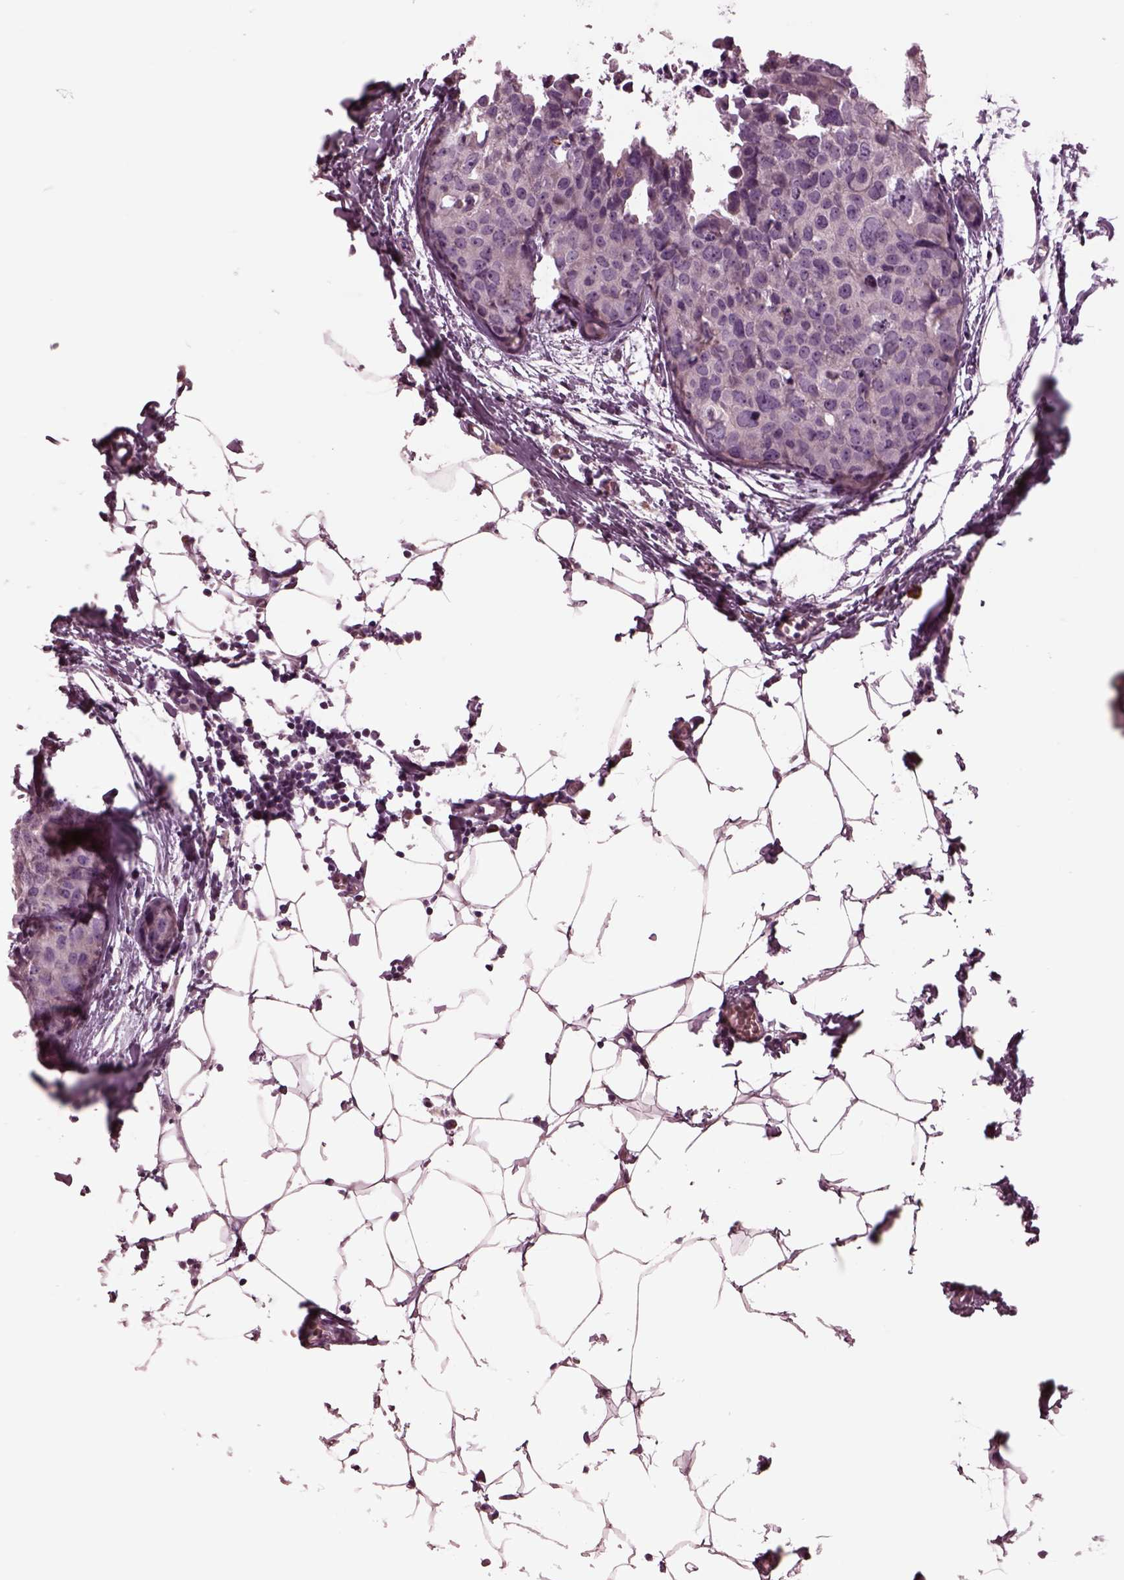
{"staining": {"intensity": "weak", "quantity": "<25%", "location": "cytoplasmic/membranous"}, "tissue": "breast cancer", "cell_type": "Tumor cells", "image_type": "cancer", "snomed": [{"axis": "morphology", "description": "Duct carcinoma"}, {"axis": "topography", "description": "Breast"}], "caption": "Immunohistochemical staining of human intraductal carcinoma (breast) reveals no significant positivity in tumor cells.", "gene": "AP4M1", "patient": {"sex": "female", "age": 38}}